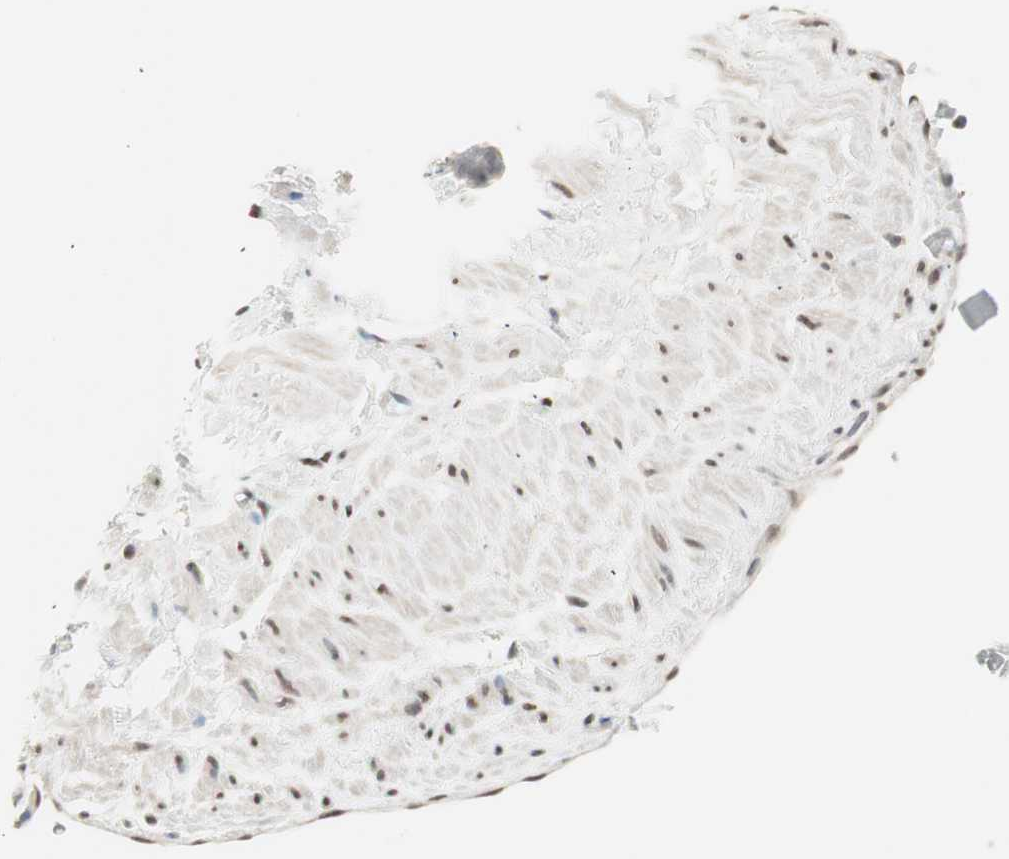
{"staining": {"intensity": "moderate", "quantity": "25%-75%", "location": "nuclear"}, "tissue": "adipose tissue", "cell_type": "Adipocytes", "image_type": "normal", "snomed": [{"axis": "morphology", "description": "Normal tissue, NOS"}, {"axis": "topography", "description": "Soft tissue"}, {"axis": "topography", "description": "Vascular tissue"}], "caption": "Brown immunohistochemical staining in normal adipose tissue exhibits moderate nuclear expression in approximately 25%-75% of adipocytes.", "gene": "LONP2", "patient": {"sex": "female", "age": 35}}